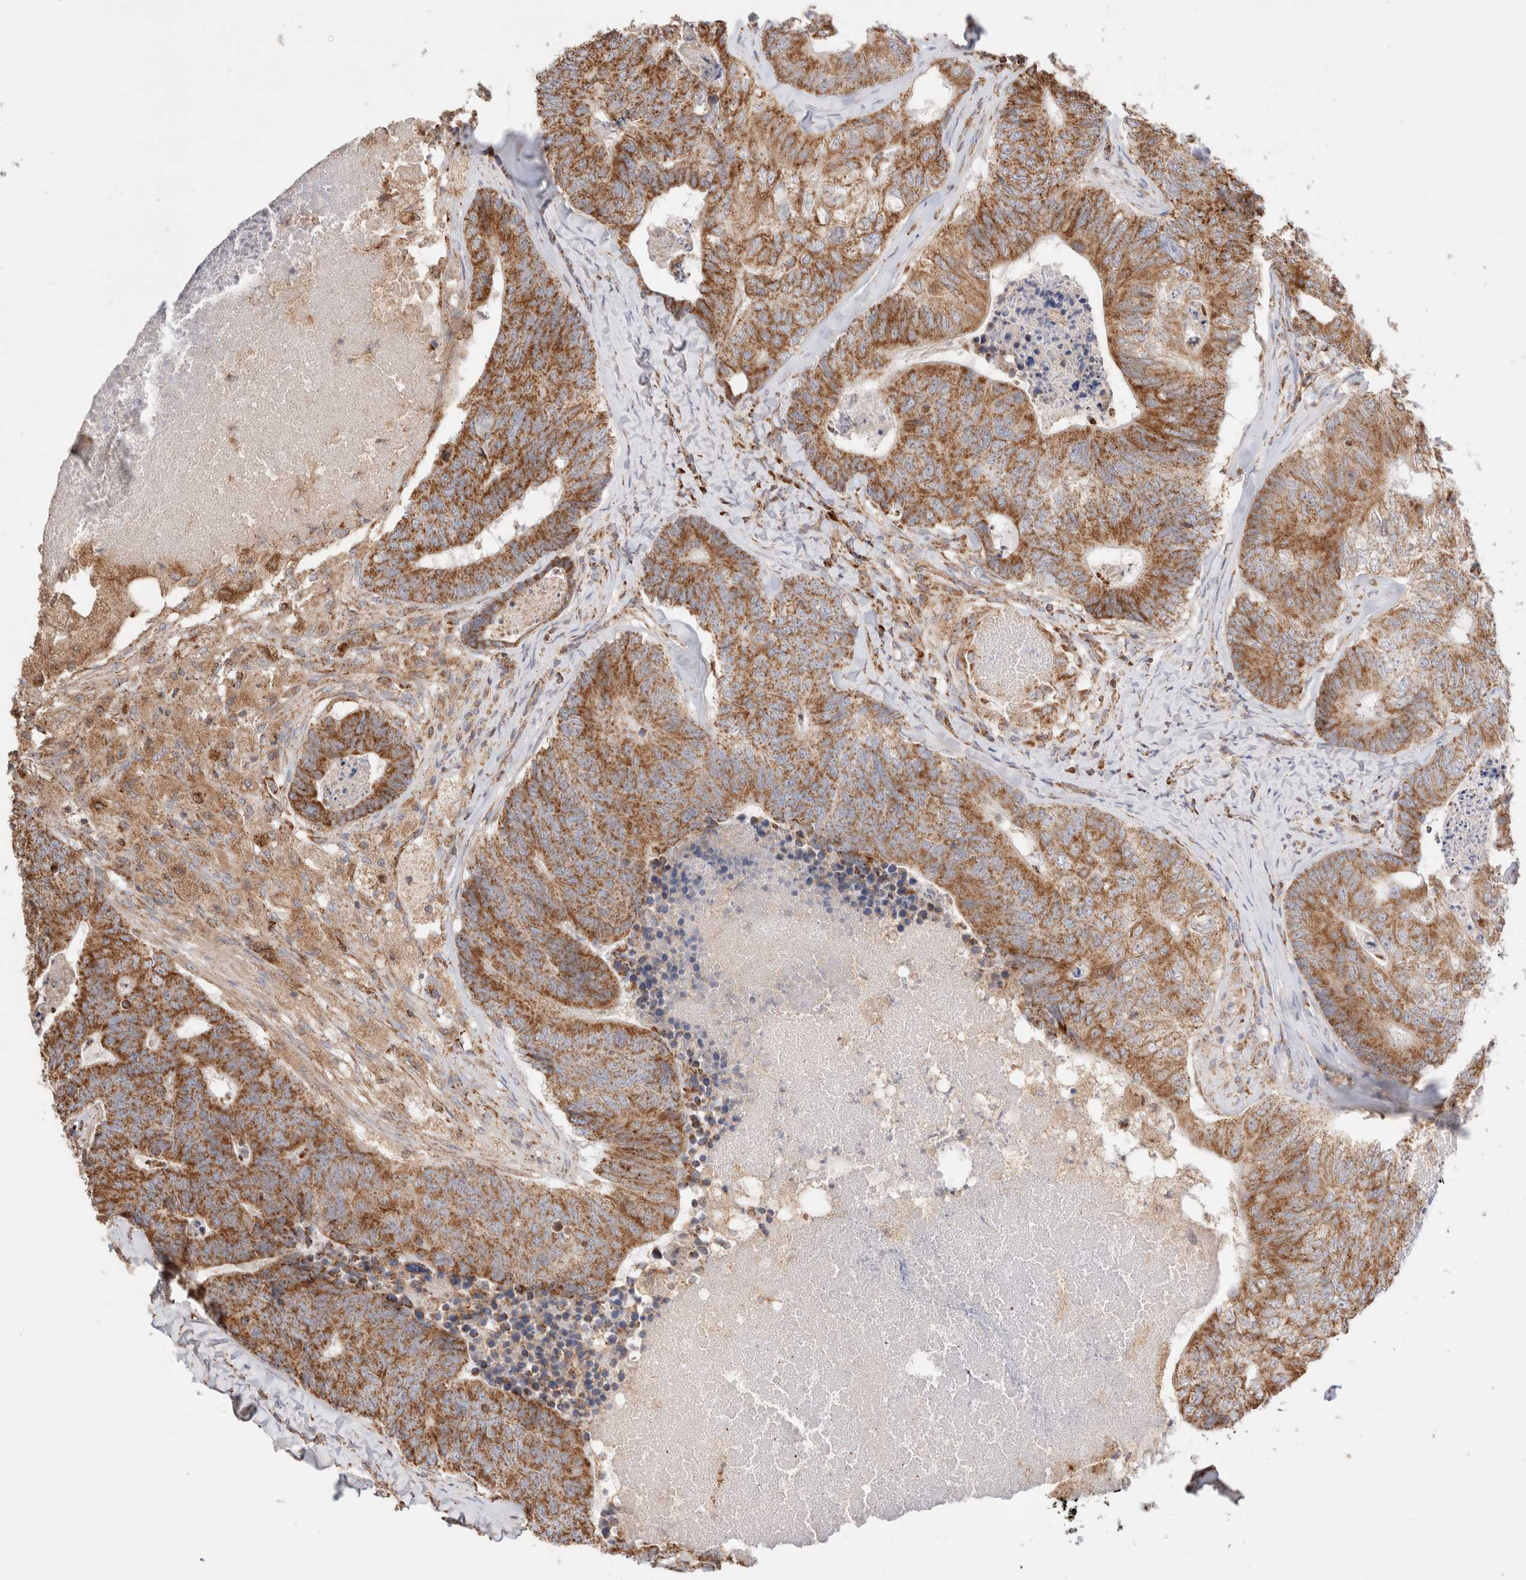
{"staining": {"intensity": "moderate", "quantity": ">75%", "location": "cytoplasmic/membranous"}, "tissue": "colorectal cancer", "cell_type": "Tumor cells", "image_type": "cancer", "snomed": [{"axis": "morphology", "description": "Adenocarcinoma, NOS"}, {"axis": "topography", "description": "Colon"}], "caption": "Human adenocarcinoma (colorectal) stained with a brown dye reveals moderate cytoplasmic/membranous positive staining in about >75% of tumor cells.", "gene": "TMPPE", "patient": {"sex": "female", "age": 67}}